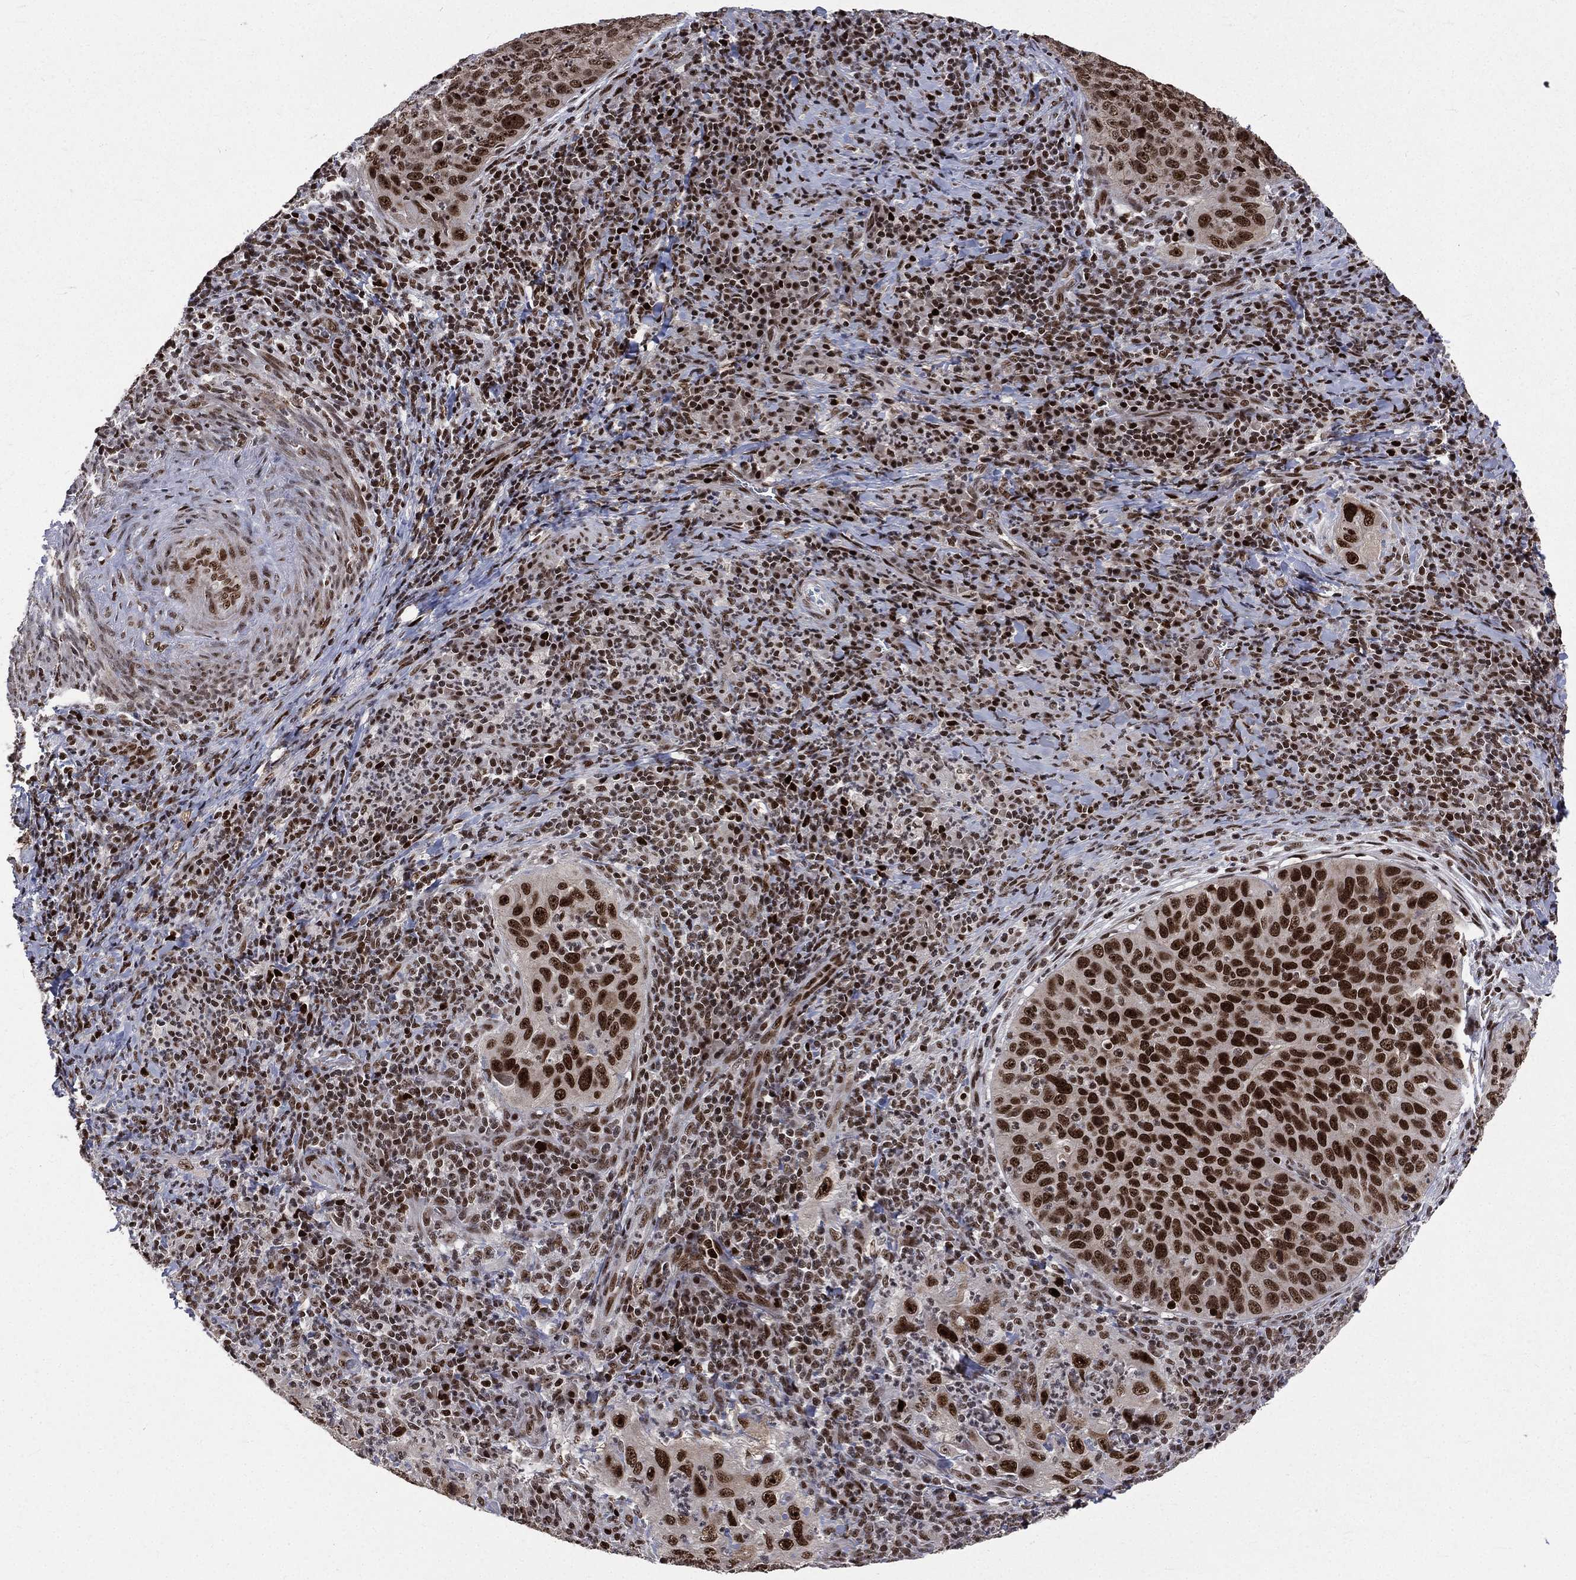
{"staining": {"intensity": "strong", "quantity": ">75%", "location": "nuclear"}, "tissue": "cervical cancer", "cell_type": "Tumor cells", "image_type": "cancer", "snomed": [{"axis": "morphology", "description": "Squamous cell carcinoma, NOS"}, {"axis": "topography", "description": "Cervix"}], "caption": "Strong nuclear staining for a protein is seen in approximately >75% of tumor cells of cervical squamous cell carcinoma using immunohistochemistry (IHC).", "gene": "POLB", "patient": {"sex": "female", "age": 26}}